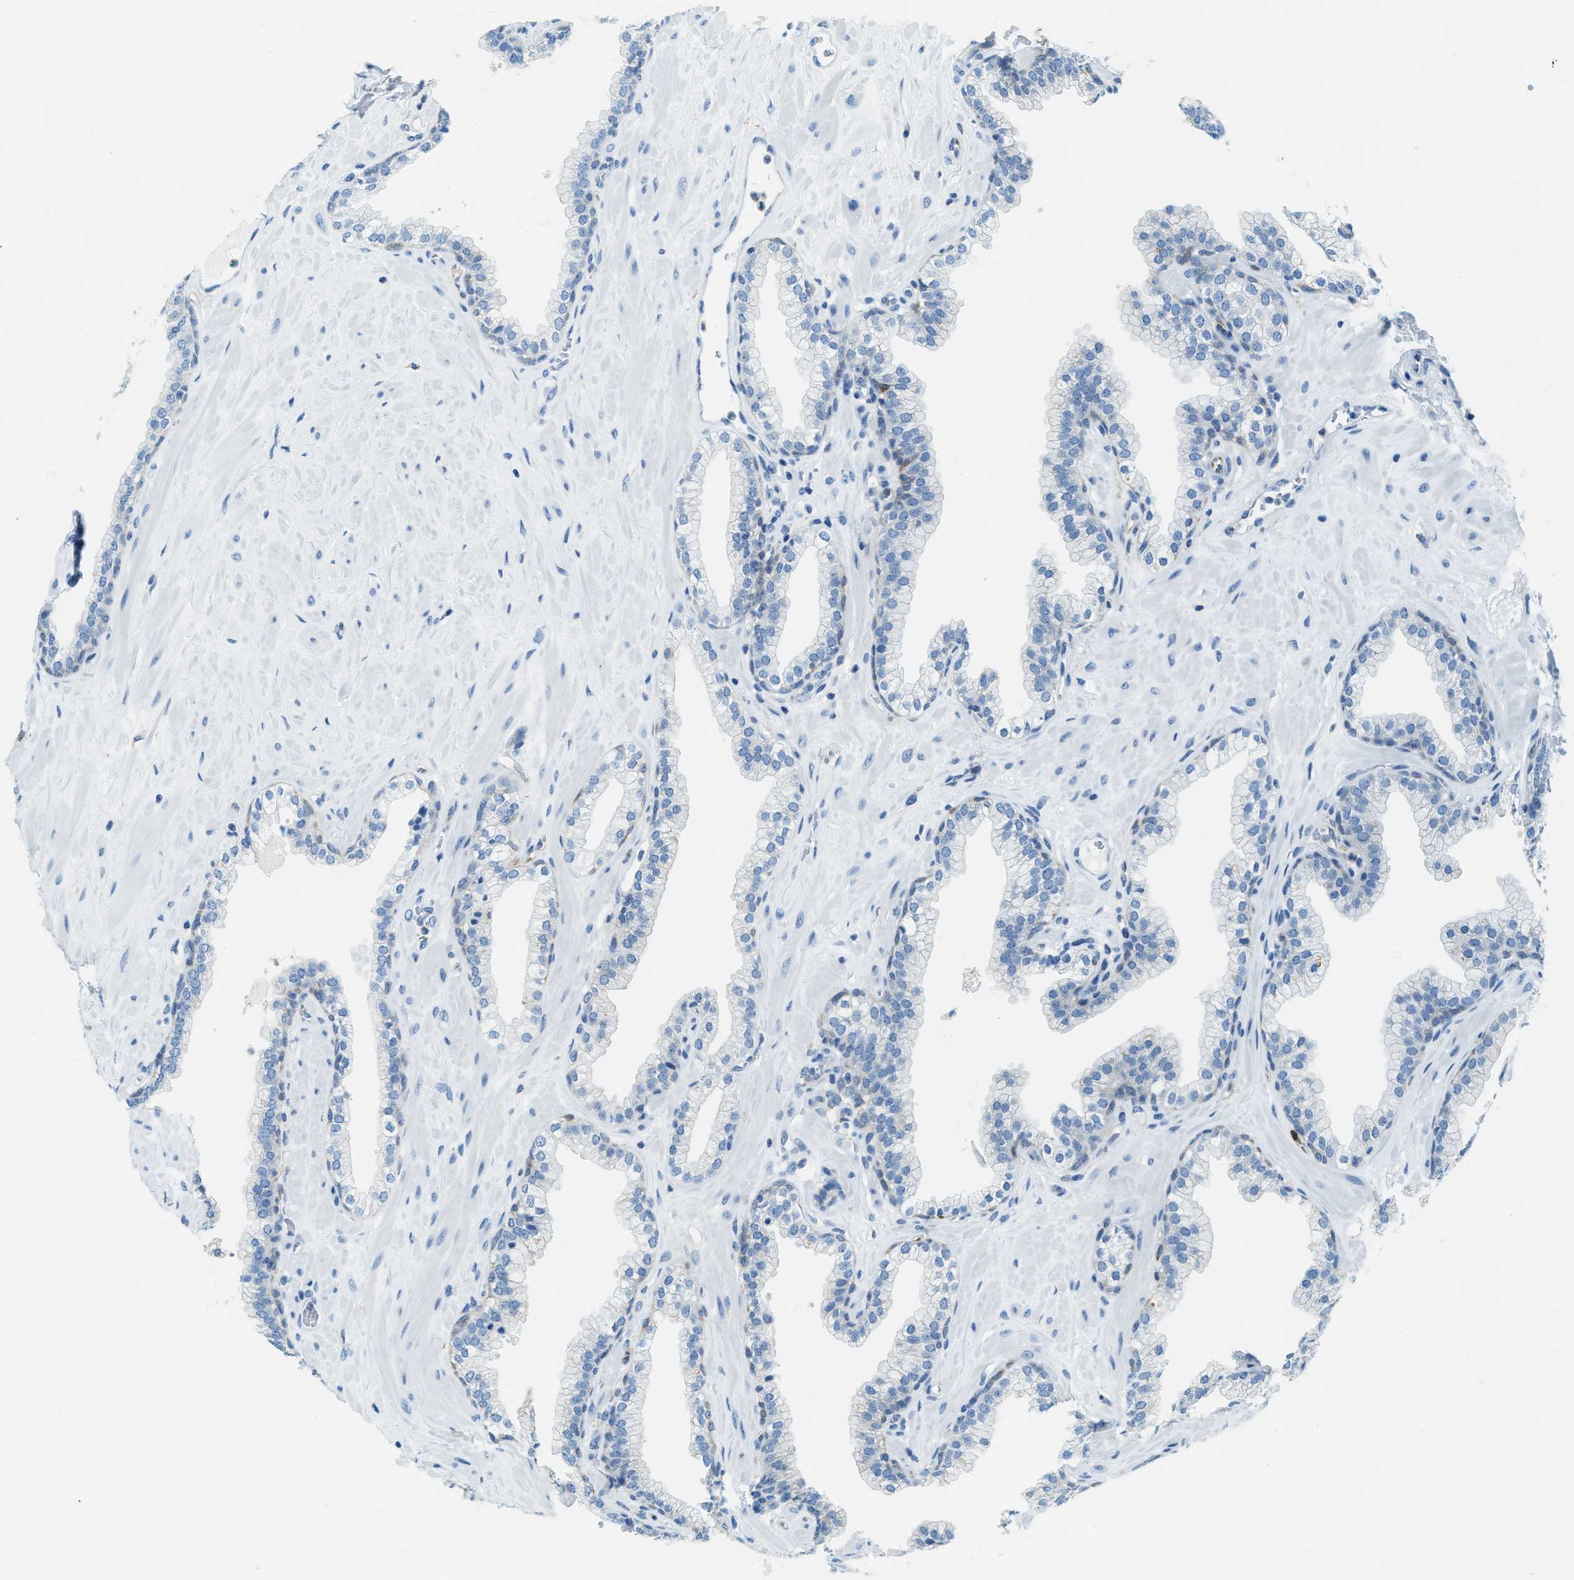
{"staining": {"intensity": "negative", "quantity": "none", "location": "none"}, "tissue": "prostate", "cell_type": "Glandular cells", "image_type": "normal", "snomed": [{"axis": "morphology", "description": "Normal tissue, NOS"}, {"axis": "morphology", "description": "Urothelial carcinoma, Low grade"}, {"axis": "topography", "description": "Urinary bladder"}, {"axis": "topography", "description": "Prostate"}], "caption": "The photomicrograph reveals no staining of glandular cells in benign prostate. The staining was performed using DAB to visualize the protein expression in brown, while the nuclei were stained in blue with hematoxylin (Magnification: 20x).", "gene": "MATCAP2", "patient": {"sex": "male", "age": 60}}